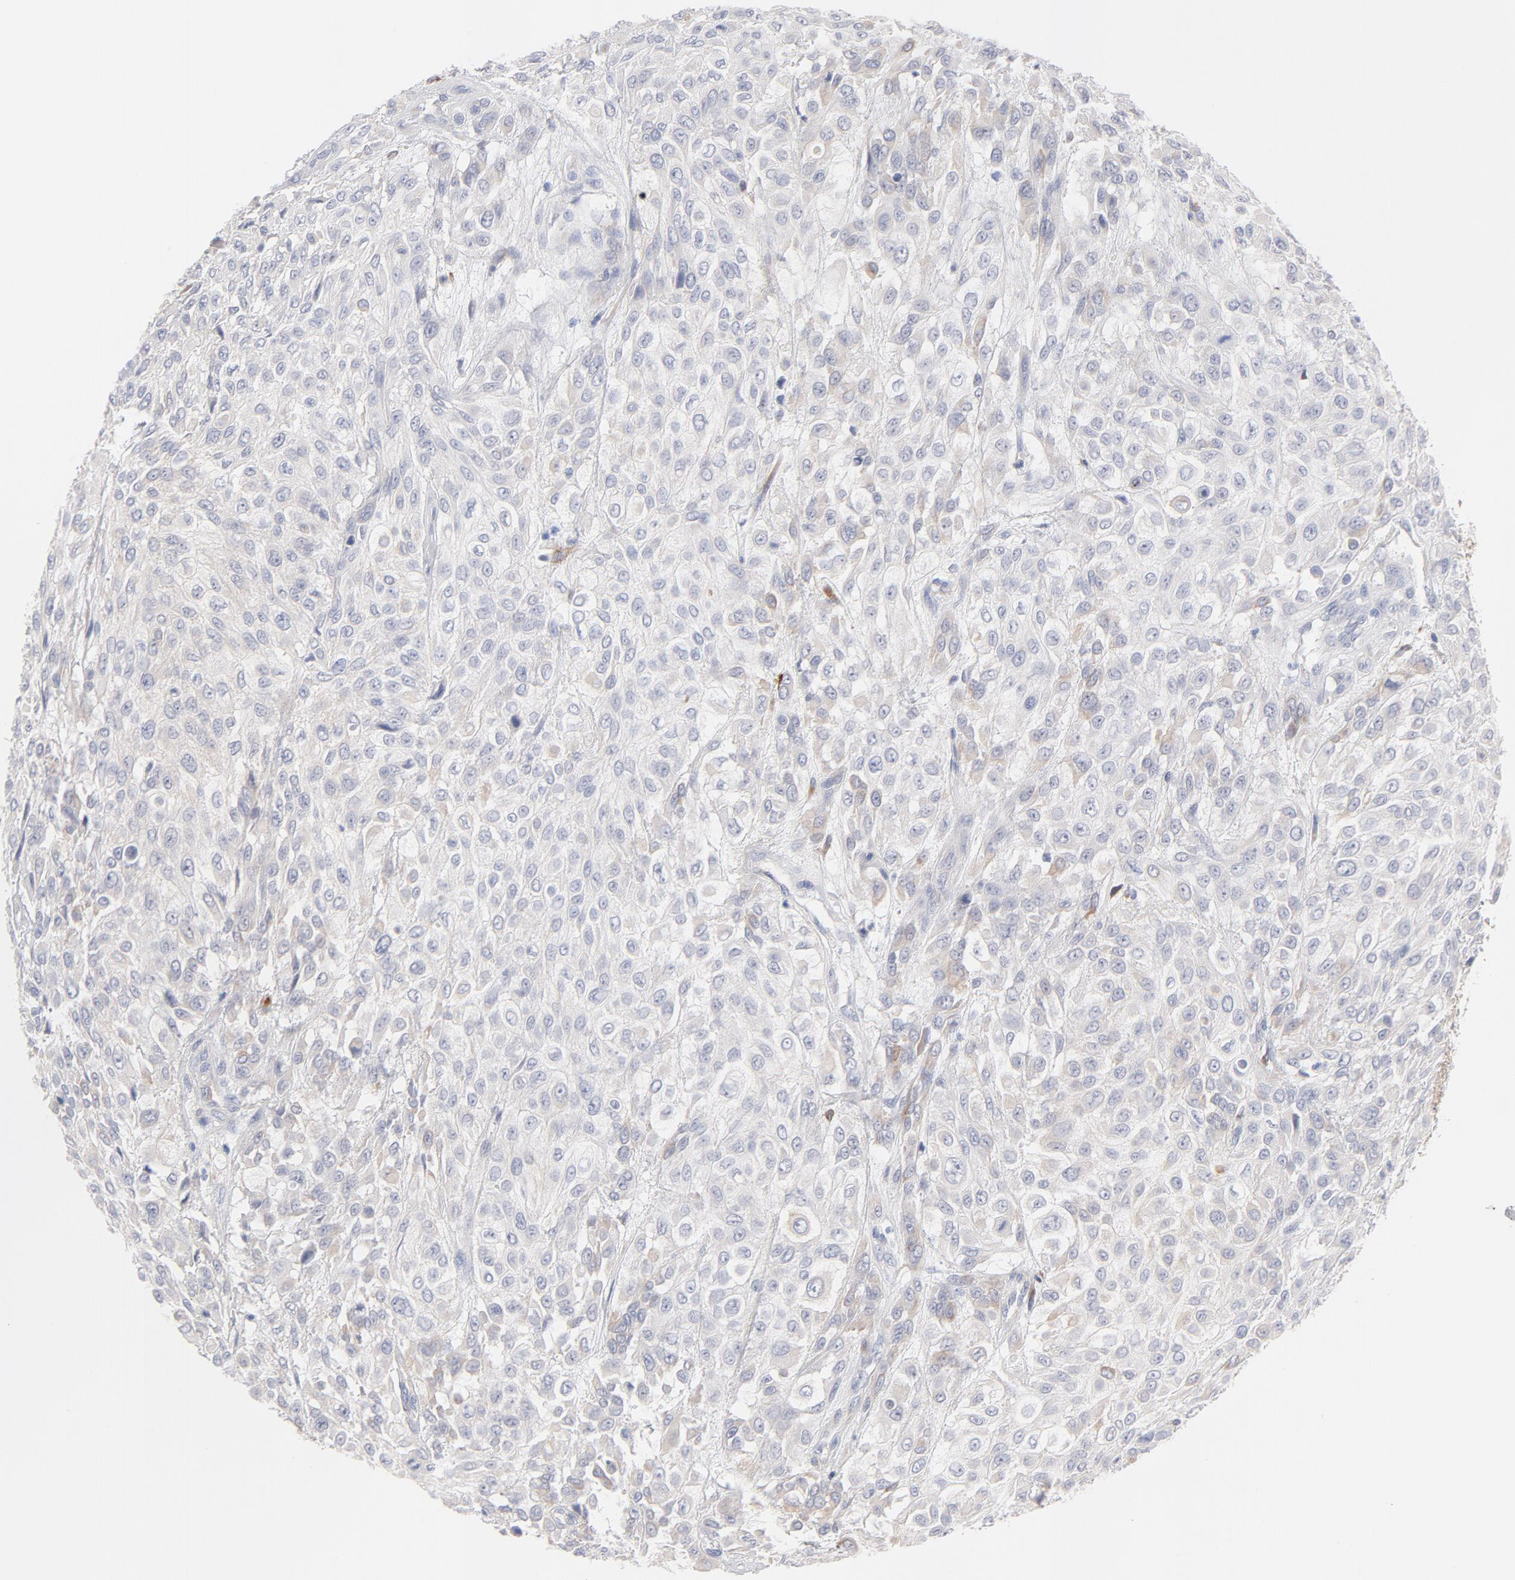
{"staining": {"intensity": "weak", "quantity": "<25%", "location": "cytoplasmic/membranous"}, "tissue": "urothelial cancer", "cell_type": "Tumor cells", "image_type": "cancer", "snomed": [{"axis": "morphology", "description": "Urothelial carcinoma, High grade"}, {"axis": "topography", "description": "Urinary bladder"}], "caption": "An immunohistochemistry (IHC) micrograph of urothelial carcinoma (high-grade) is shown. There is no staining in tumor cells of urothelial carcinoma (high-grade).", "gene": "MID1", "patient": {"sex": "male", "age": 57}}